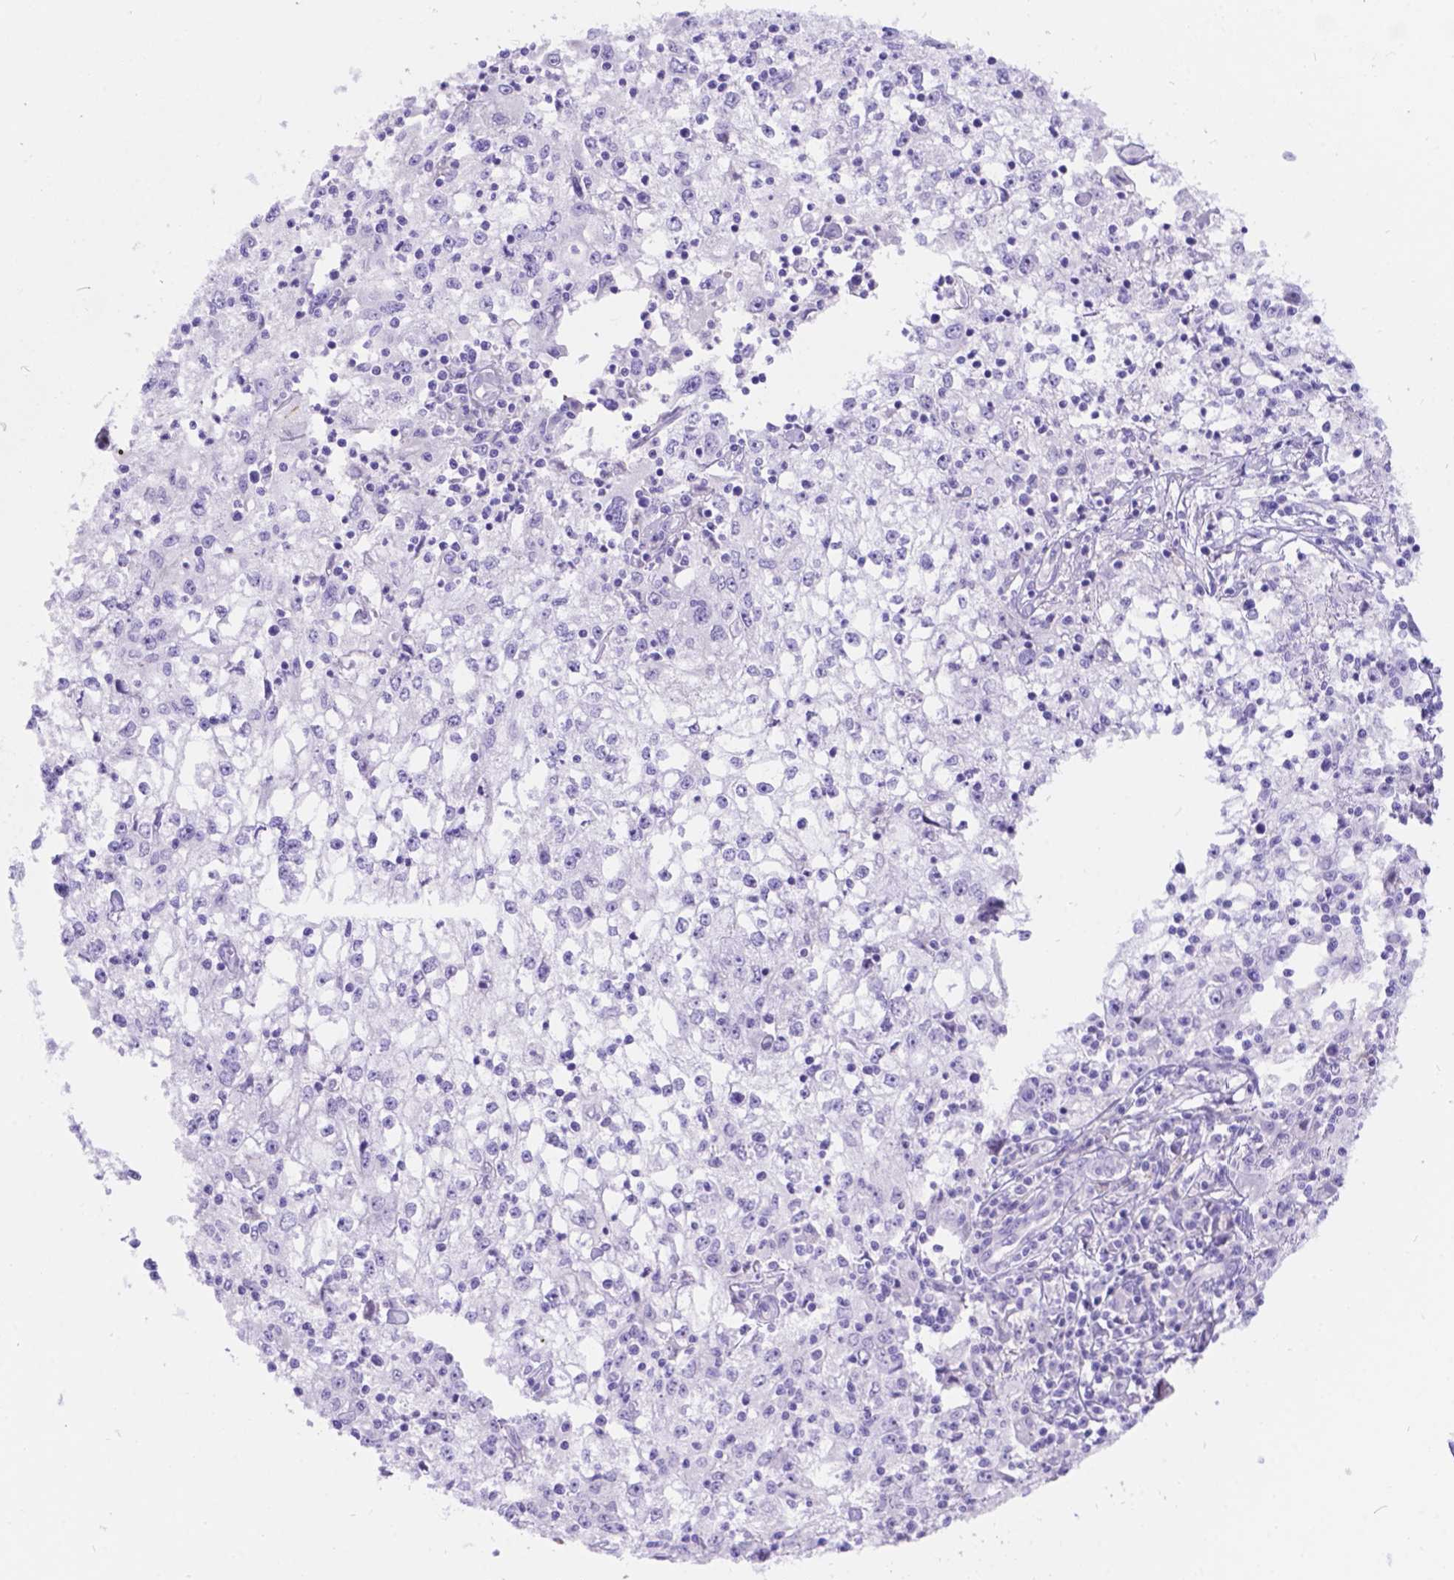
{"staining": {"intensity": "negative", "quantity": "none", "location": "none"}, "tissue": "cervical cancer", "cell_type": "Tumor cells", "image_type": "cancer", "snomed": [{"axis": "morphology", "description": "Squamous cell carcinoma, NOS"}, {"axis": "topography", "description": "Cervix"}], "caption": "IHC image of neoplastic tissue: human cervical cancer stained with DAB (3,3'-diaminobenzidine) shows no significant protein expression in tumor cells.", "gene": "KLHL10", "patient": {"sex": "female", "age": 85}}